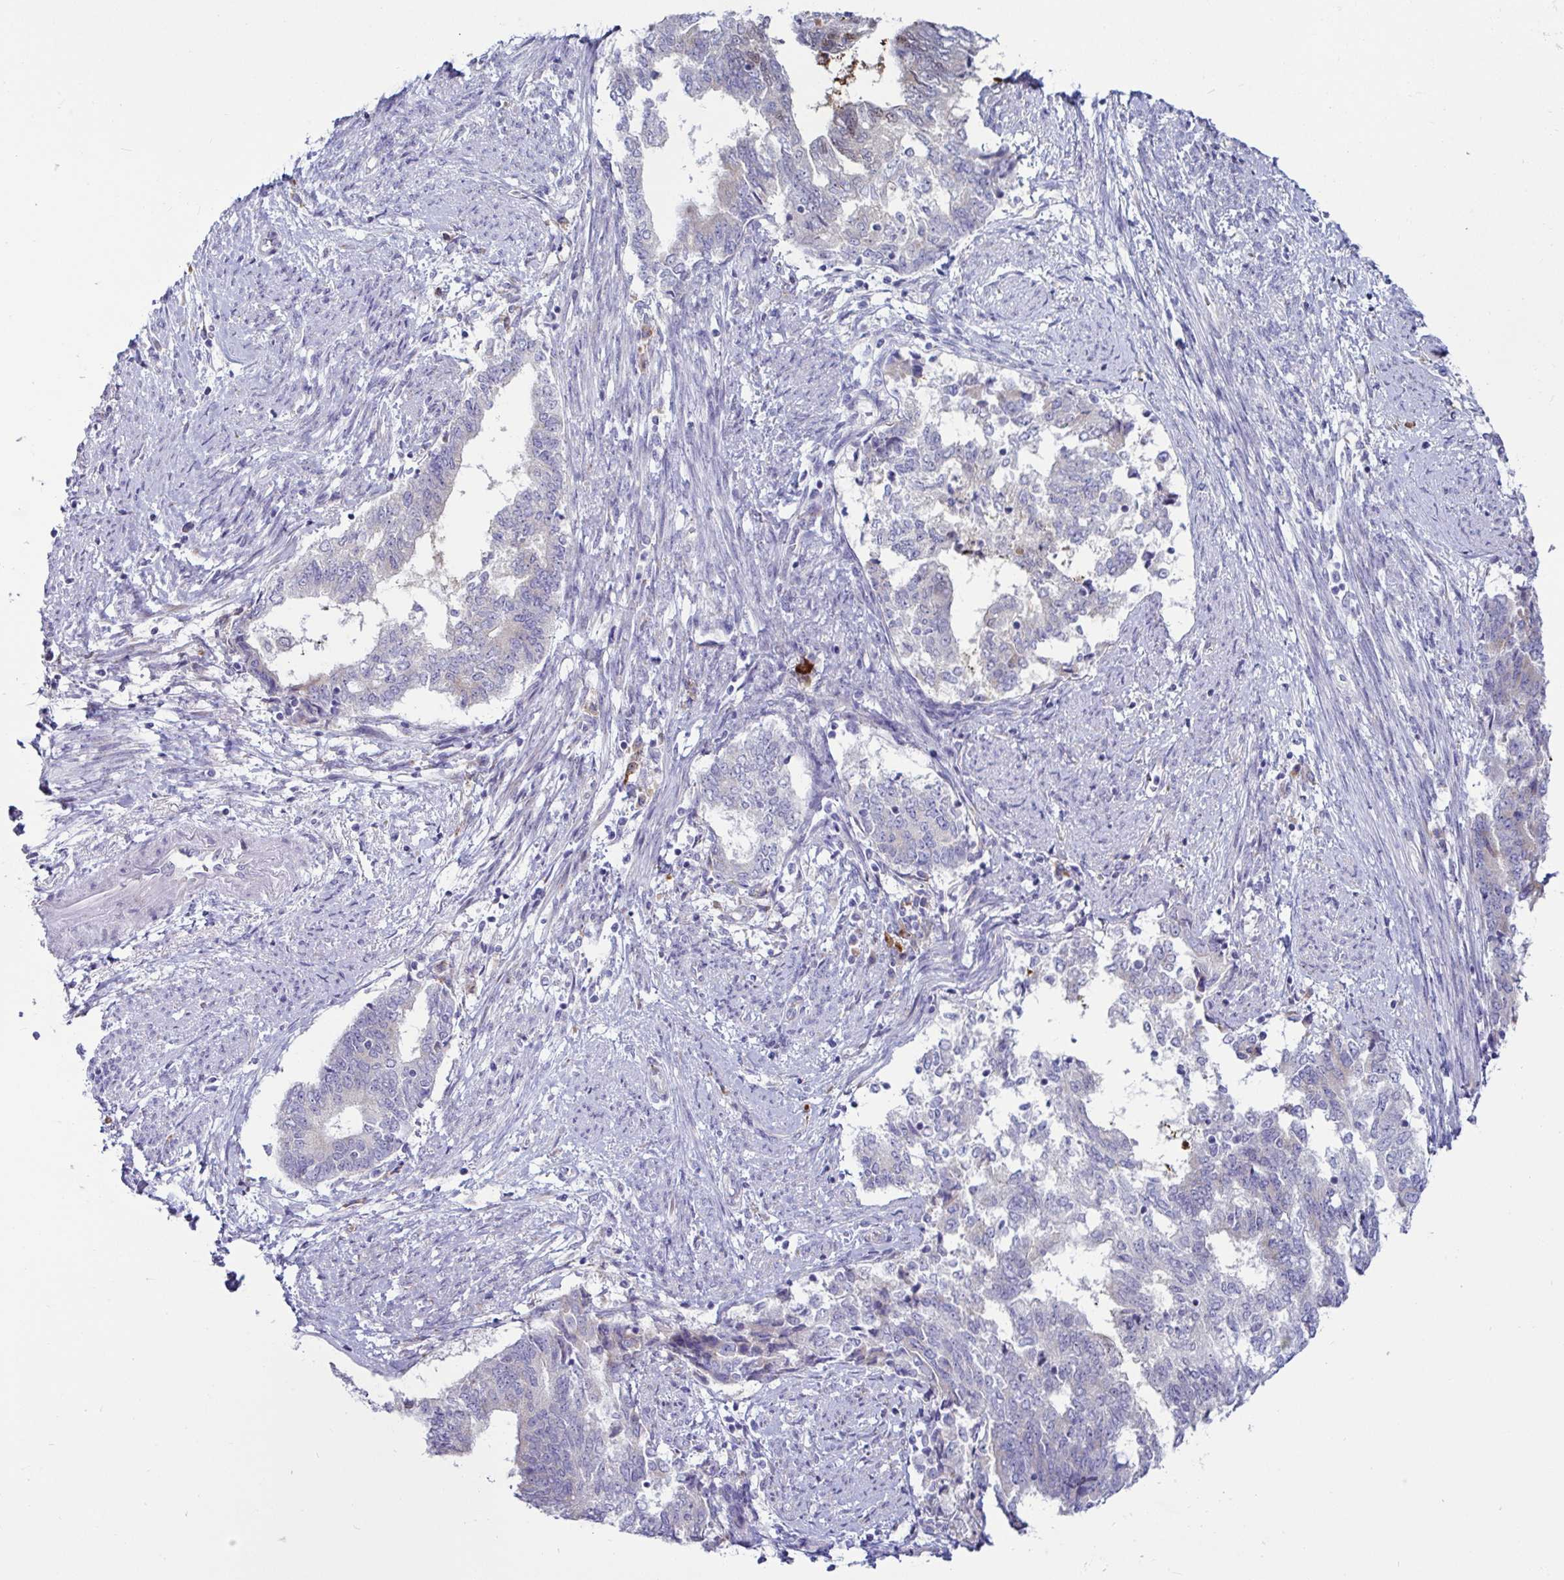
{"staining": {"intensity": "negative", "quantity": "none", "location": "none"}, "tissue": "endometrial cancer", "cell_type": "Tumor cells", "image_type": "cancer", "snomed": [{"axis": "morphology", "description": "Adenocarcinoma, NOS"}, {"axis": "topography", "description": "Endometrium"}], "caption": "Tumor cells are negative for brown protein staining in endometrial adenocarcinoma. (DAB (3,3'-diaminobenzidine) immunohistochemistry (IHC) with hematoxylin counter stain).", "gene": "TFPI2", "patient": {"sex": "female", "age": 65}}